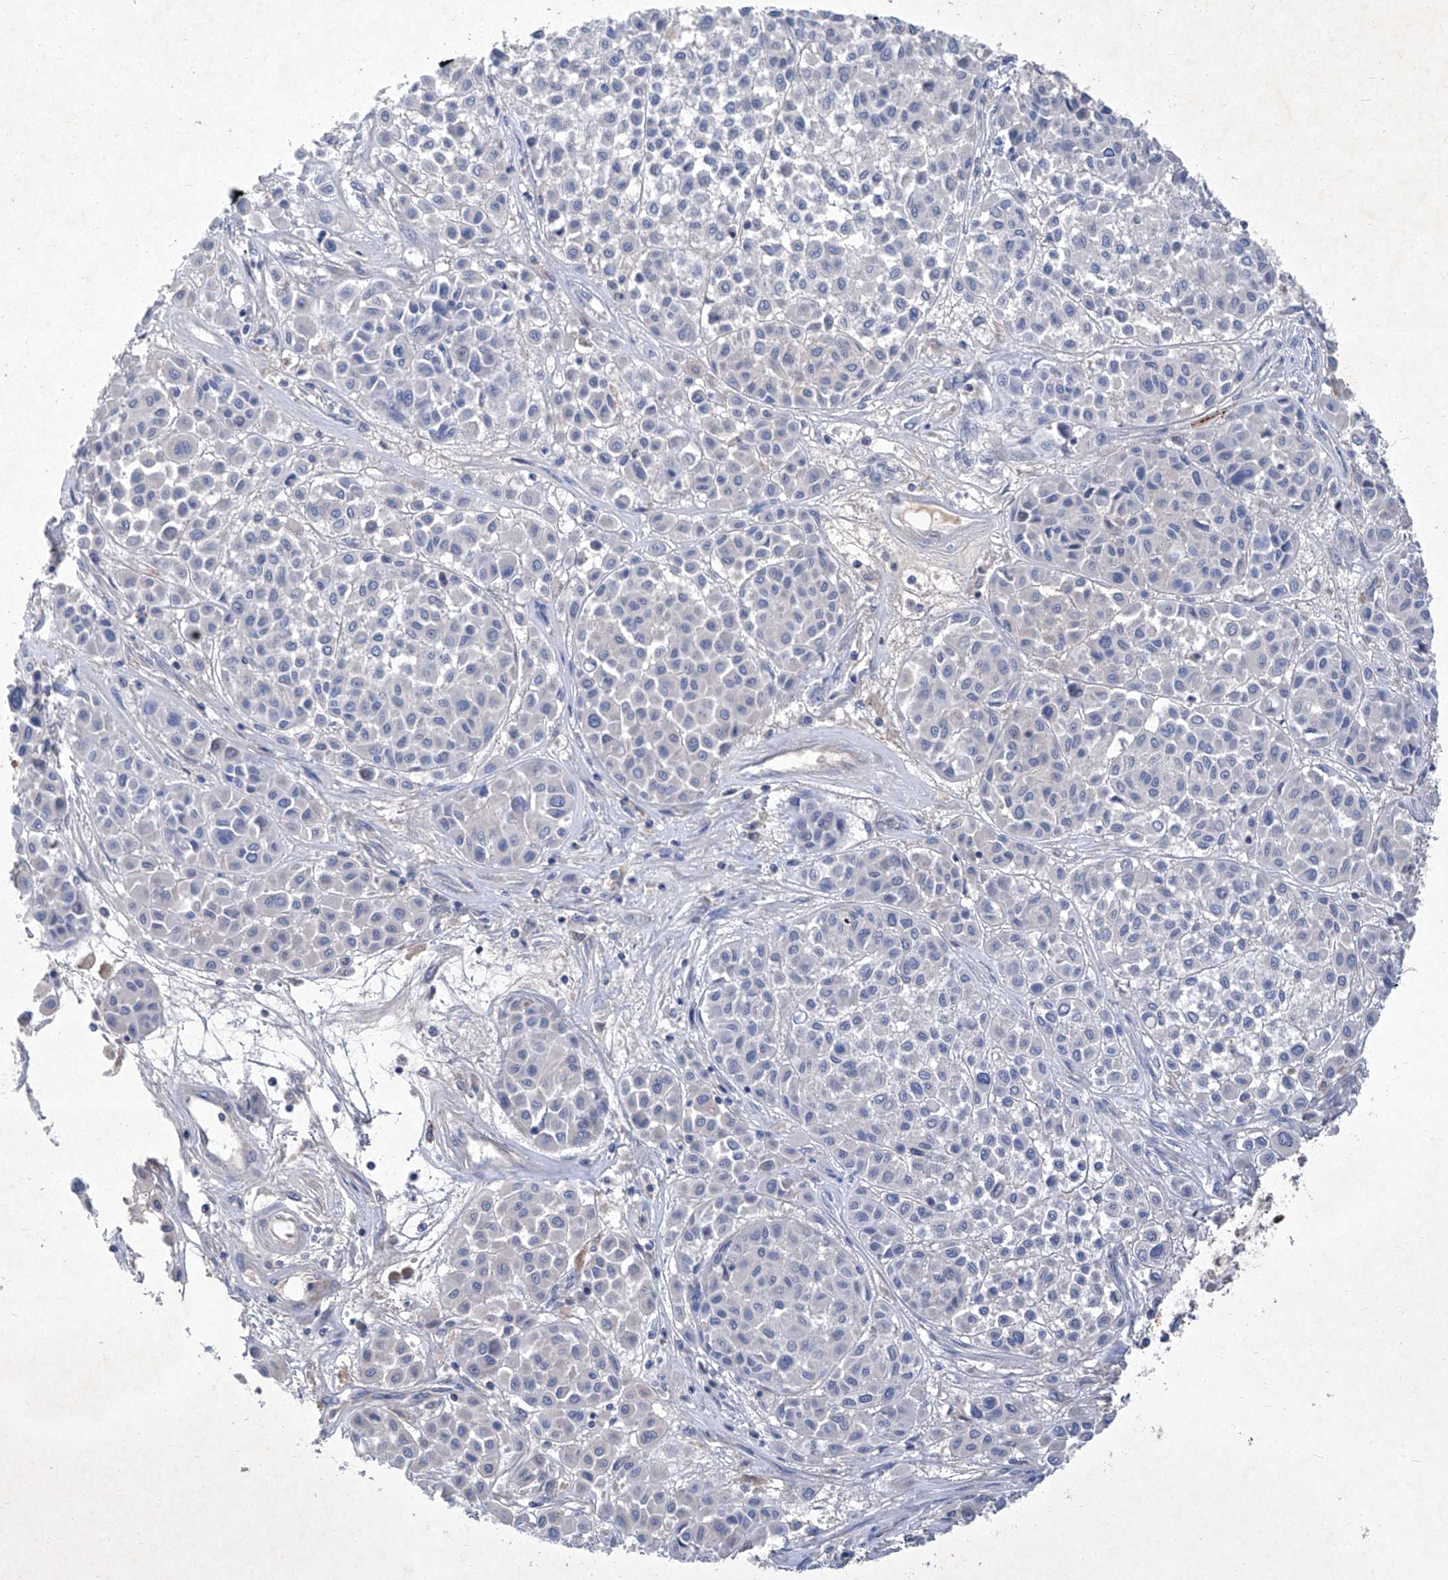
{"staining": {"intensity": "negative", "quantity": "none", "location": "none"}, "tissue": "melanoma", "cell_type": "Tumor cells", "image_type": "cancer", "snomed": [{"axis": "morphology", "description": "Malignant melanoma, Metastatic site"}, {"axis": "topography", "description": "Soft tissue"}], "caption": "Tumor cells are negative for brown protein staining in malignant melanoma (metastatic site). Brightfield microscopy of IHC stained with DAB (3,3'-diaminobenzidine) (brown) and hematoxylin (blue), captured at high magnification.", "gene": "SBK2", "patient": {"sex": "male", "age": 41}}